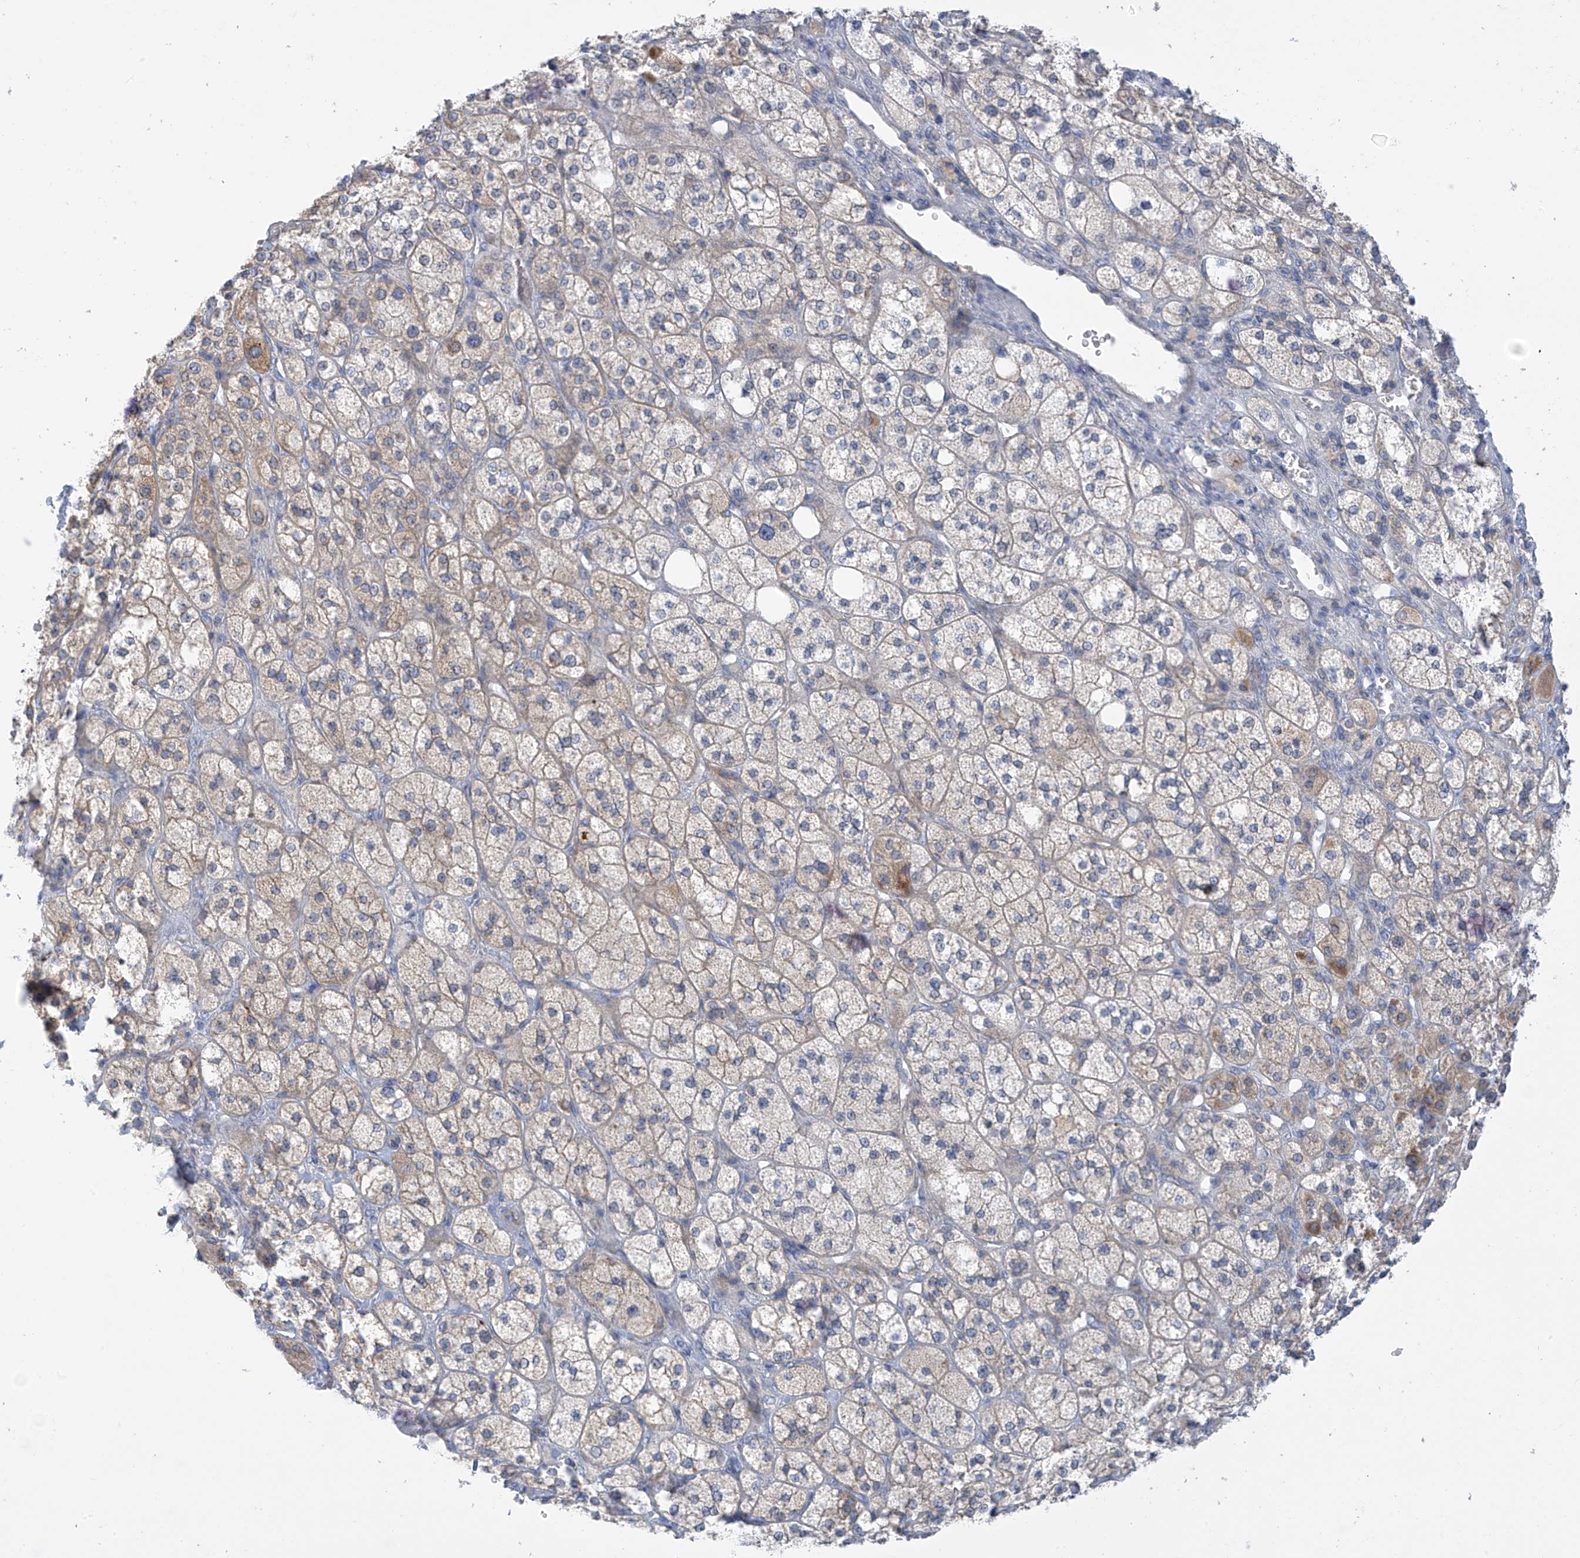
{"staining": {"intensity": "moderate", "quantity": "<25%", "location": "cytoplasmic/membranous"}, "tissue": "adrenal gland", "cell_type": "Glandular cells", "image_type": "normal", "snomed": [{"axis": "morphology", "description": "Normal tissue, NOS"}, {"axis": "topography", "description": "Adrenal gland"}], "caption": "Immunohistochemical staining of unremarkable human adrenal gland demonstrates moderate cytoplasmic/membranous protein expression in approximately <25% of glandular cells. Nuclei are stained in blue.", "gene": "SLC6A12", "patient": {"sex": "male", "age": 61}}